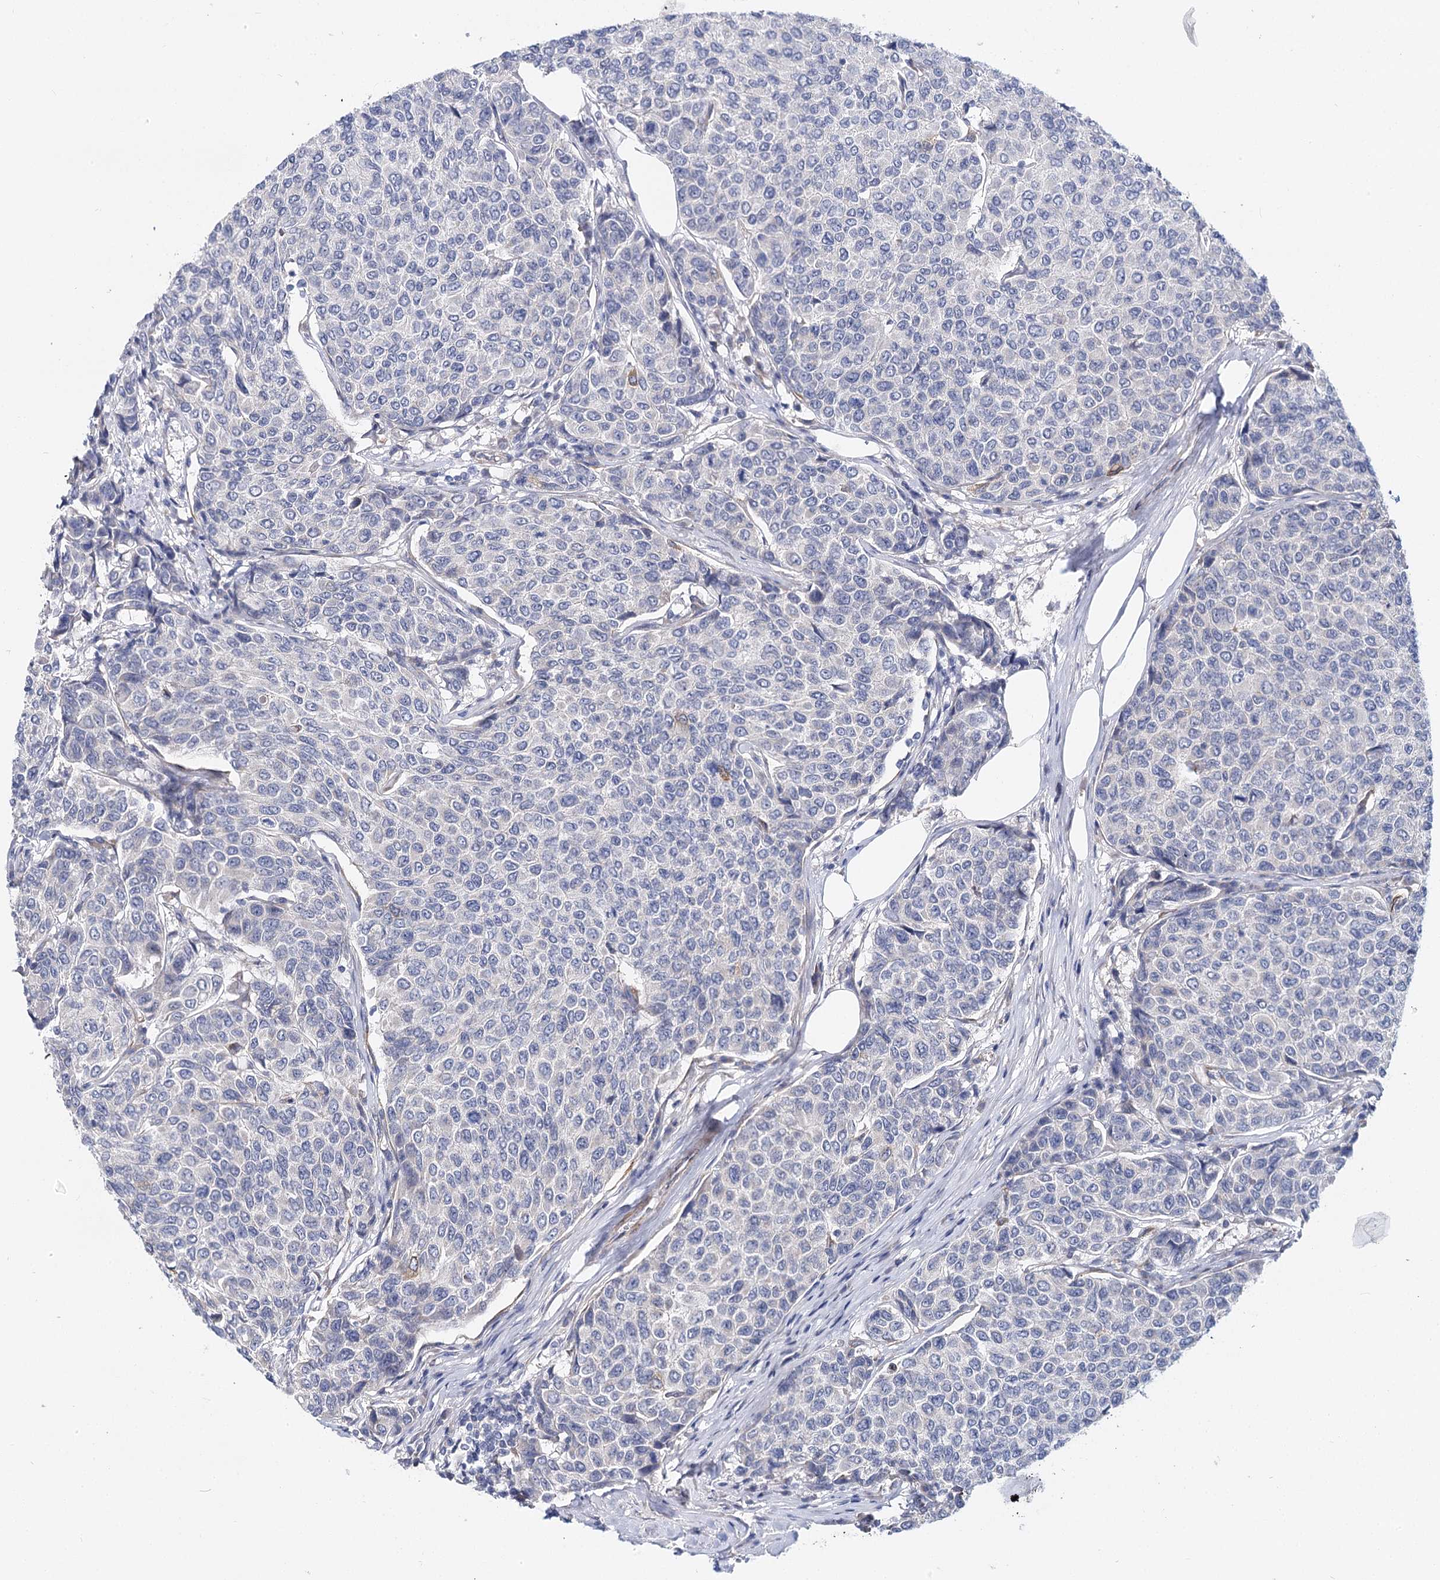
{"staining": {"intensity": "negative", "quantity": "none", "location": "none"}, "tissue": "breast cancer", "cell_type": "Tumor cells", "image_type": "cancer", "snomed": [{"axis": "morphology", "description": "Duct carcinoma"}, {"axis": "topography", "description": "Breast"}], "caption": "Human breast infiltrating ductal carcinoma stained for a protein using immunohistochemistry displays no staining in tumor cells.", "gene": "TEX12", "patient": {"sex": "female", "age": 55}}